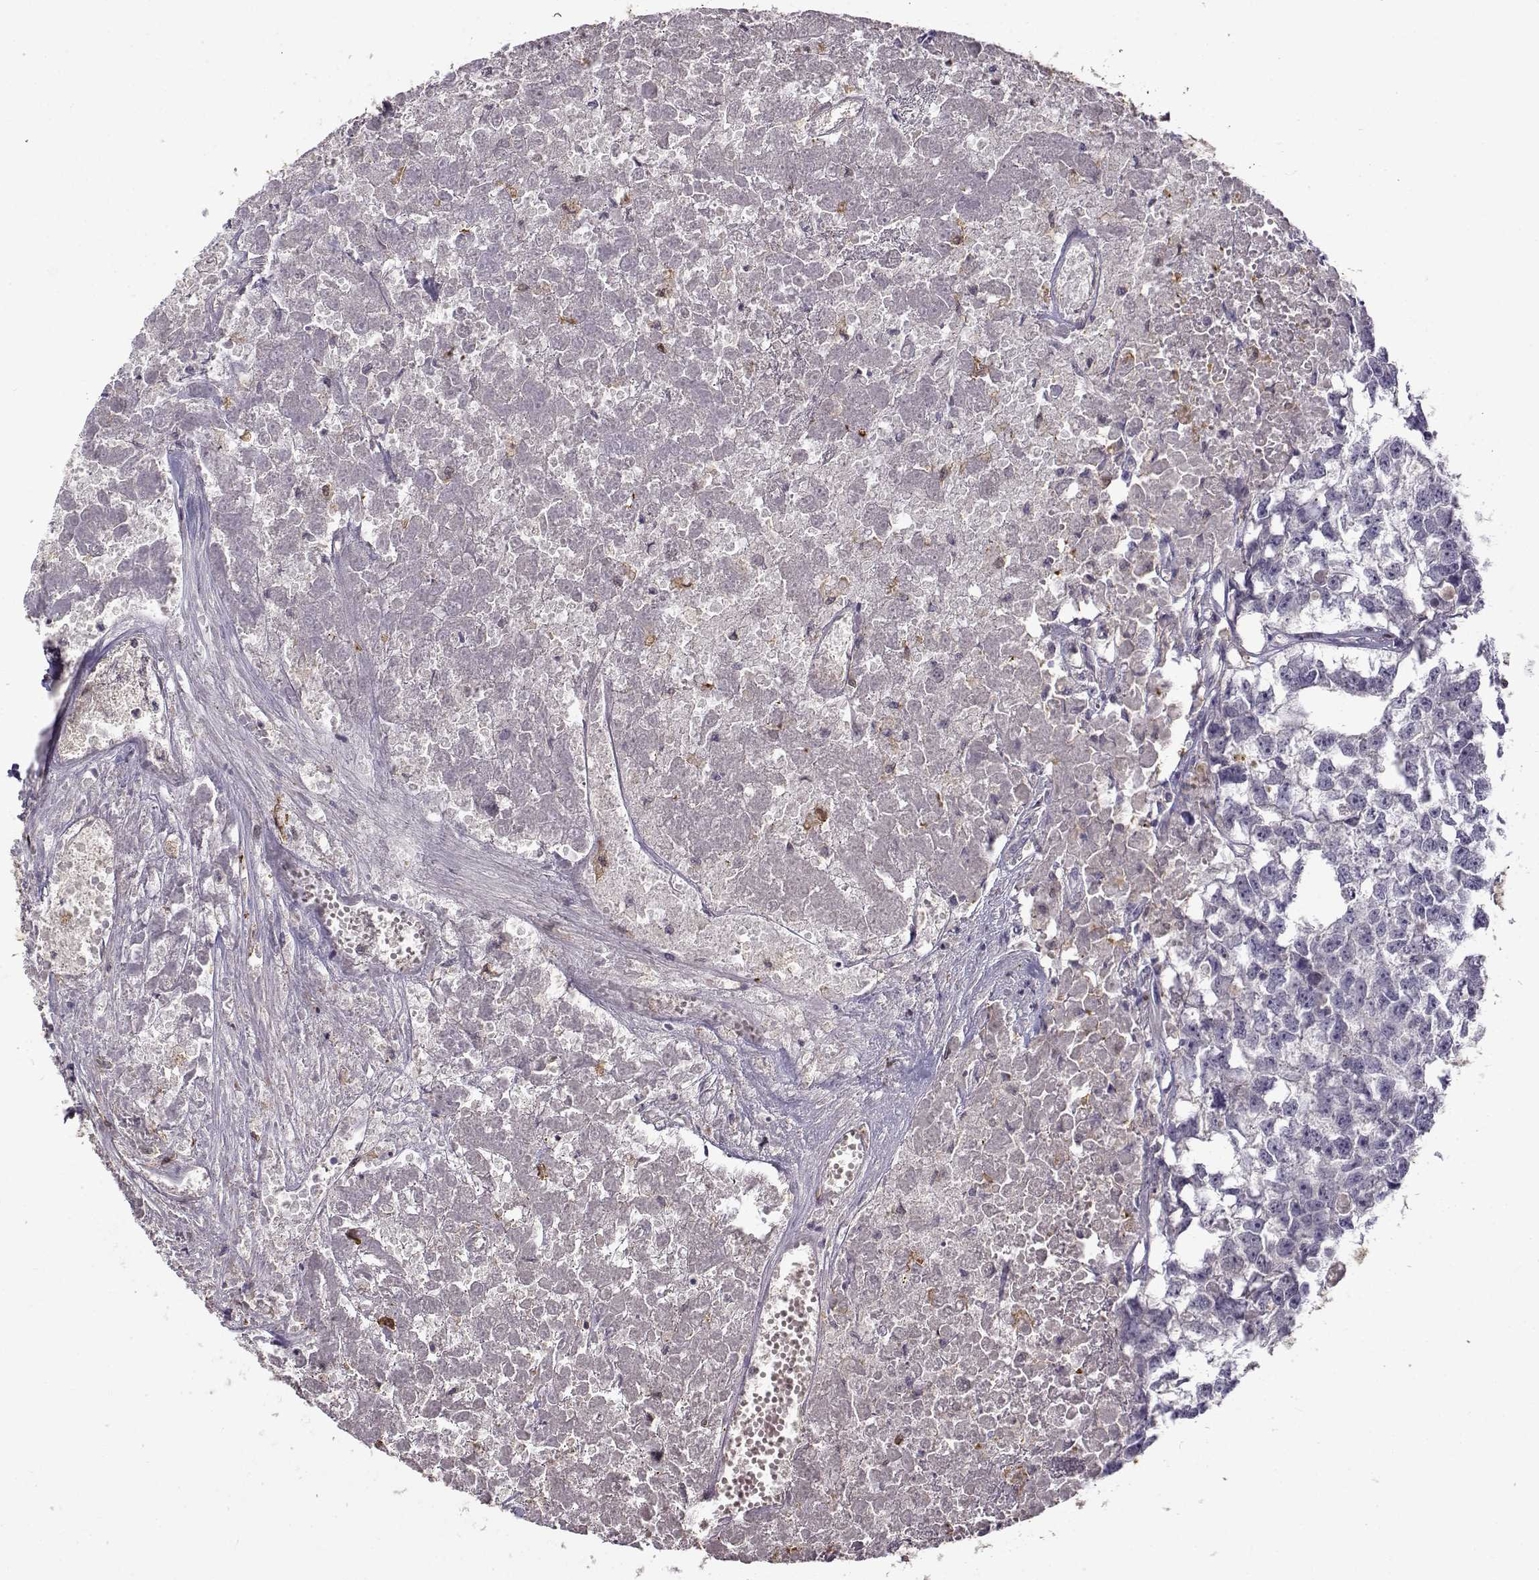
{"staining": {"intensity": "negative", "quantity": "none", "location": "none"}, "tissue": "testis cancer", "cell_type": "Tumor cells", "image_type": "cancer", "snomed": [{"axis": "morphology", "description": "Carcinoma, Embryonal, NOS"}, {"axis": "morphology", "description": "Teratoma, malignant, NOS"}, {"axis": "topography", "description": "Testis"}], "caption": "There is no significant positivity in tumor cells of testis cancer.", "gene": "UCP3", "patient": {"sex": "male", "age": 44}}